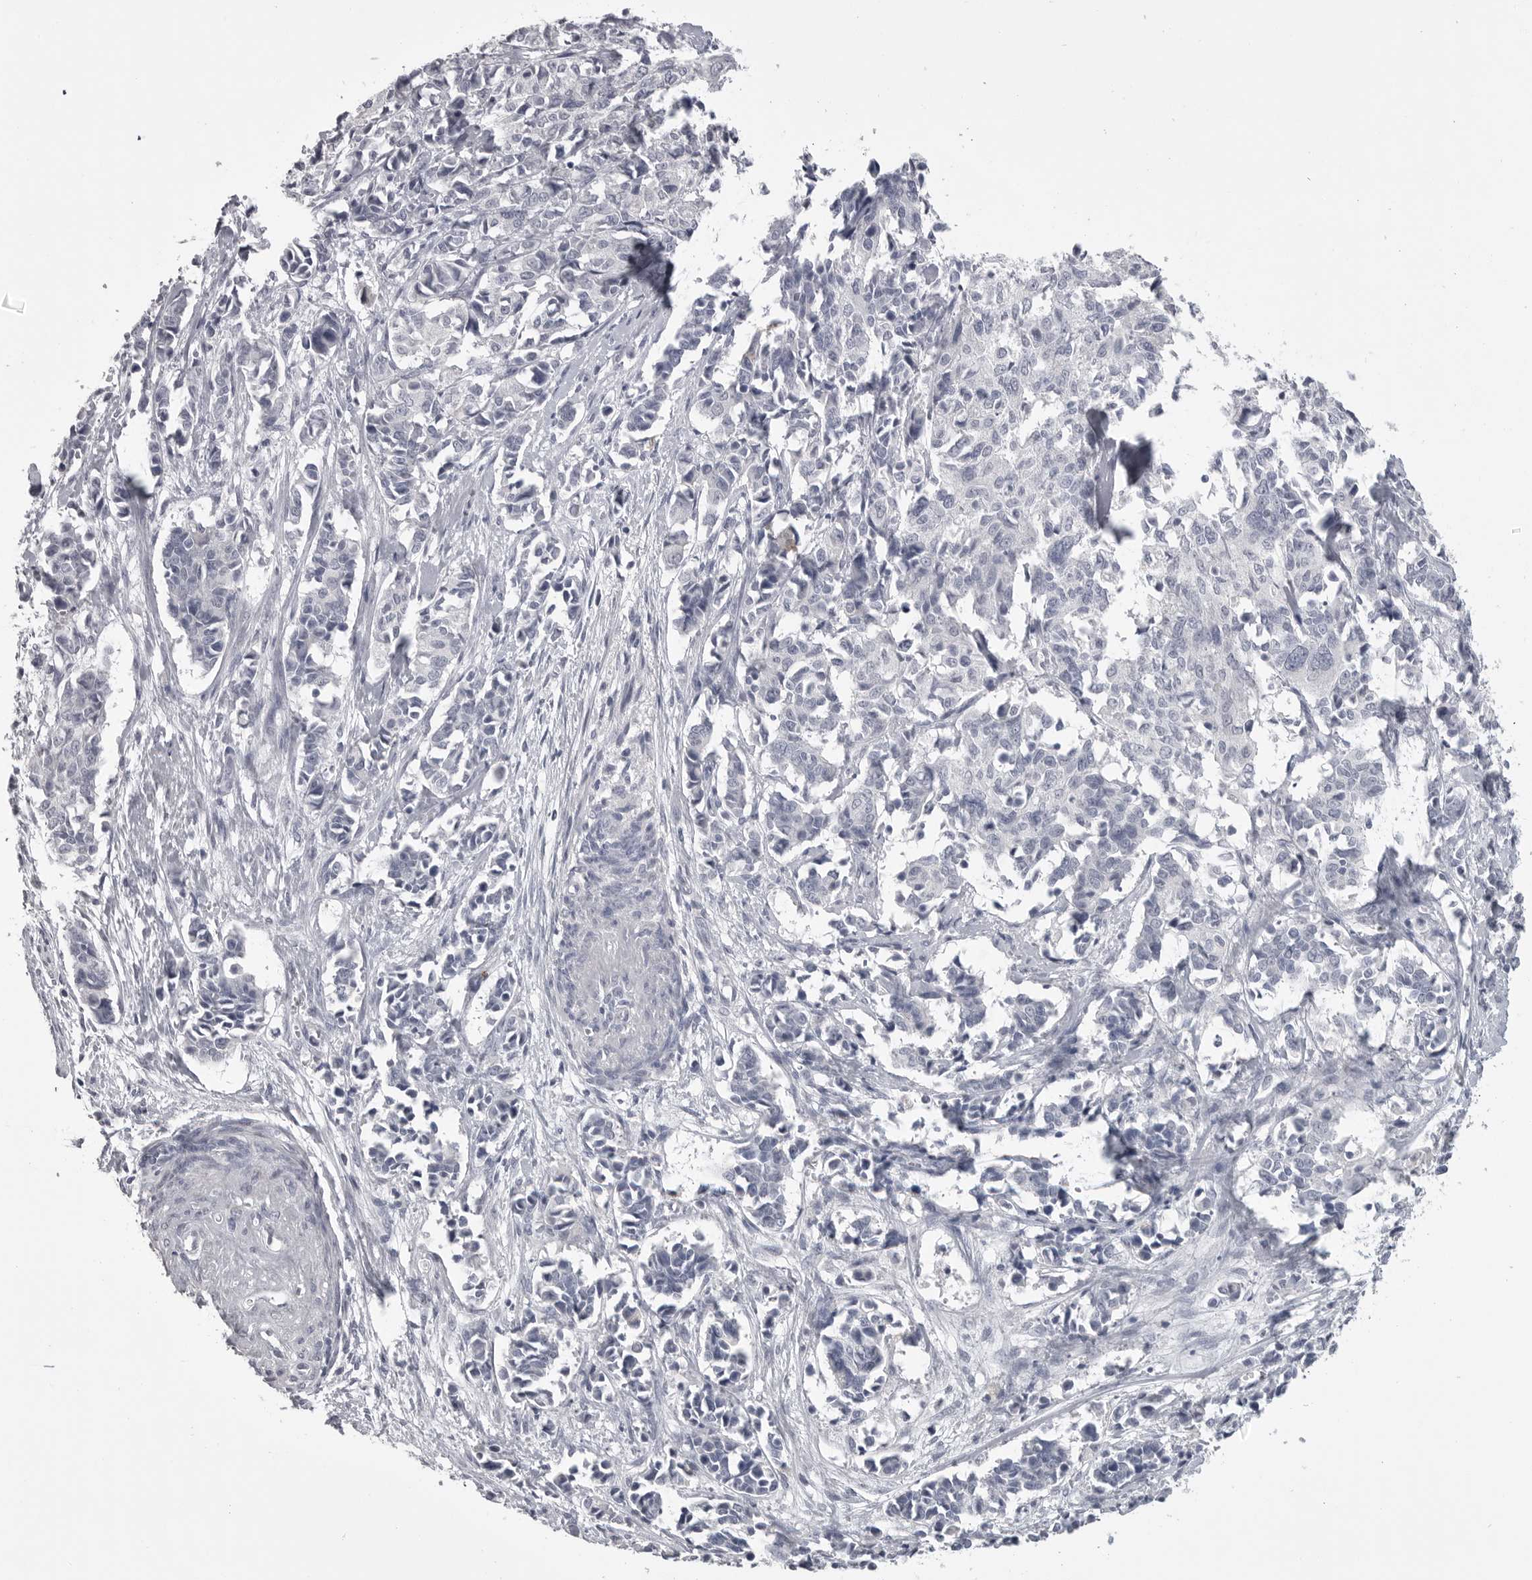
{"staining": {"intensity": "negative", "quantity": "none", "location": "none"}, "tissue": "cervical cancer", "cell_type": "Tumor cells", "image_type": "cancer", "snomed": [{"axis": "morphology", "description": "Normal tissue, NOS"}, {"axis": "morphology", "description": "Squamous cell carcinoma, NOS"}, {"axis": "topography", "description": "Cervix"}], "caption": "Cervical cancer (squamous cell carcinoma) was stained to show a protein in brown. There is no significant positivity in tumor cells. The staining is performed using DAB (3,3'-diaminobenzidine) brown chromogen with nuclei counter-stained in using hematoxylin.", "gene": "SERPING1", "patient": {"sex": "female", "age": 35}}